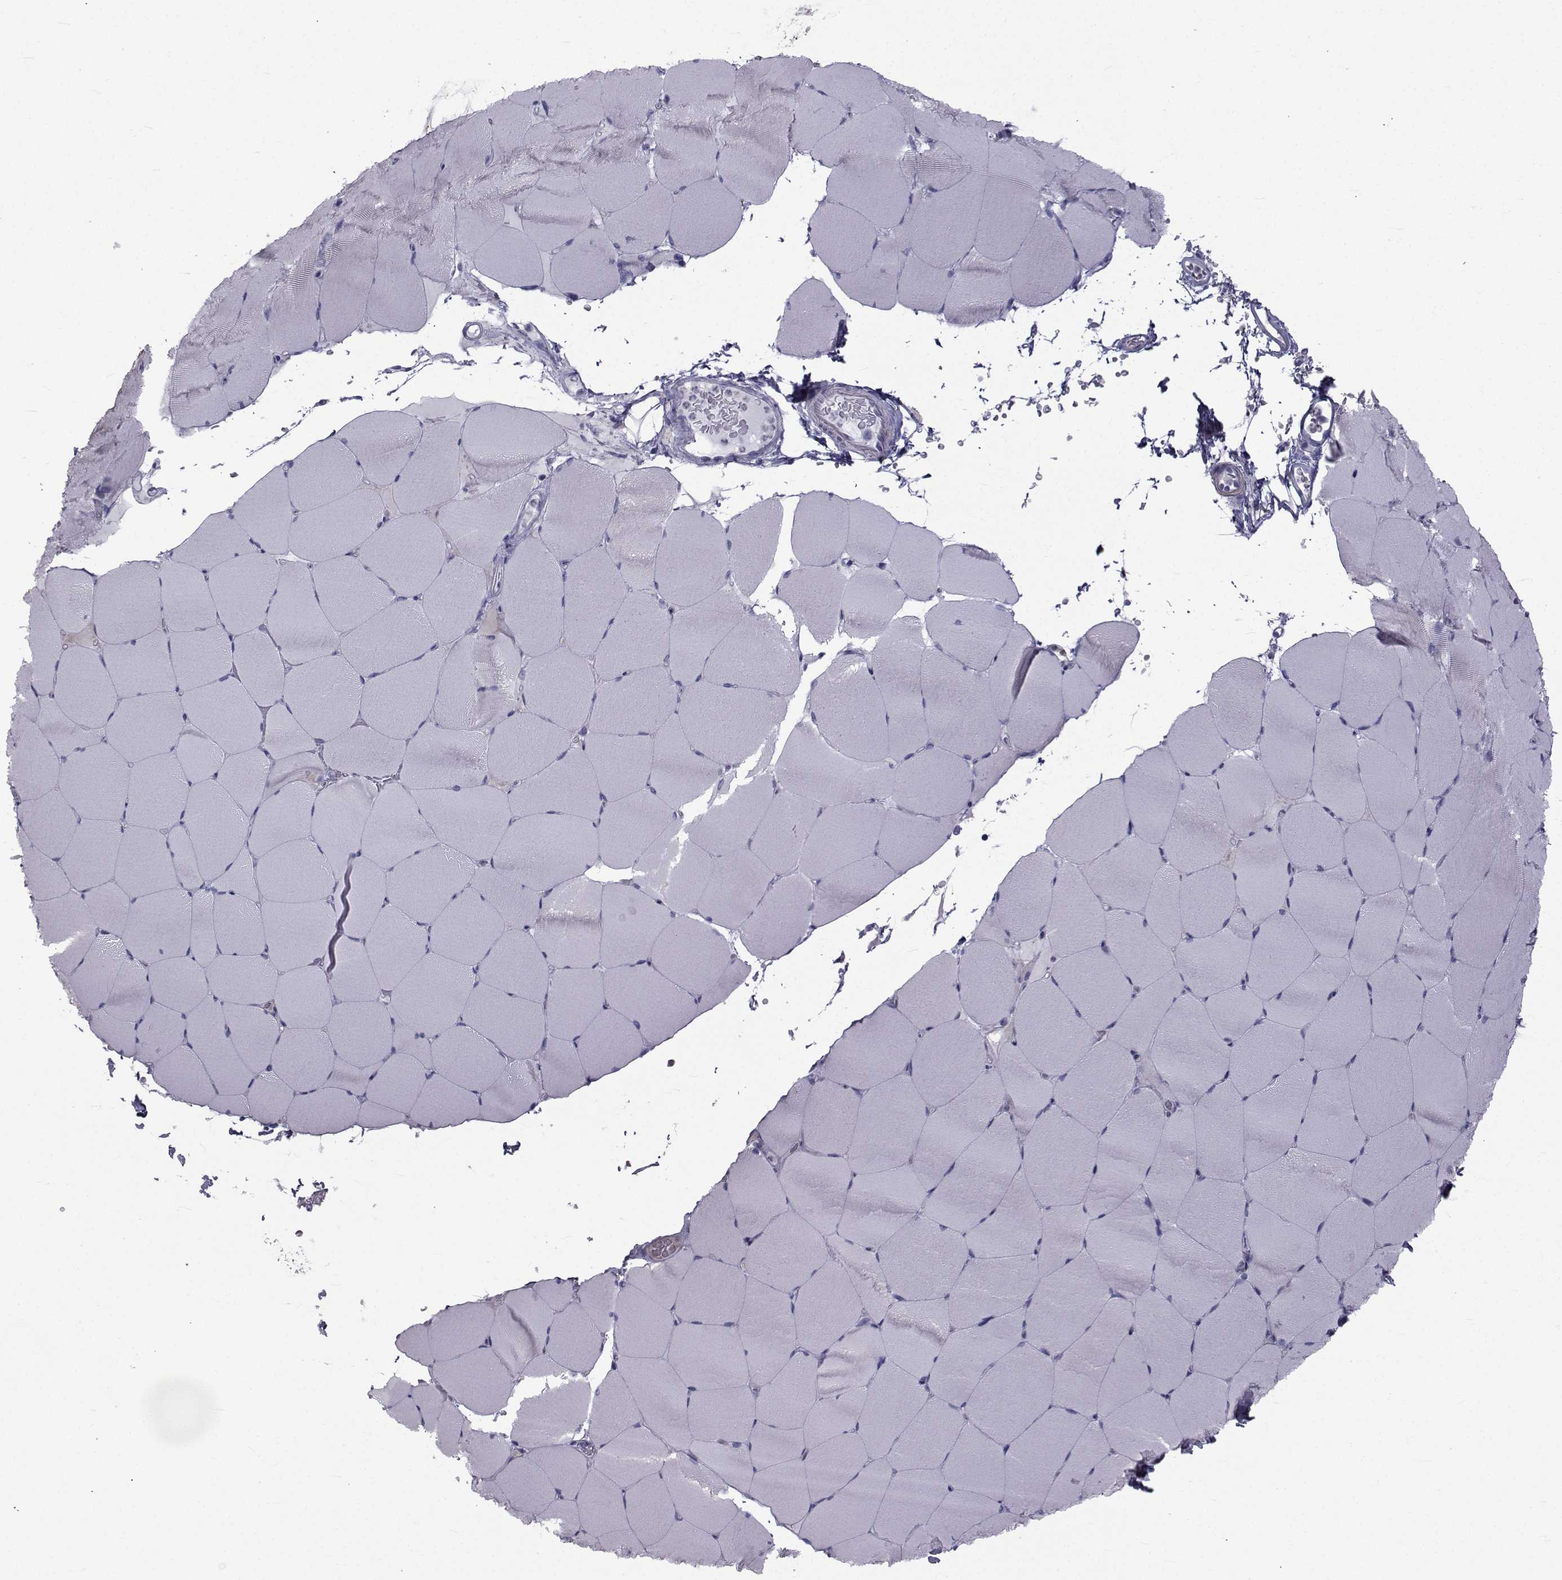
{"staining": {"intensity": "negative", "quantity": "none", "location": "none"}, "tissue": "skeletal muscle", "cell_type": "Myocytes", "image_type": "normal", "snomed": [{"axis": "morphology", "description": "Normal tissue, NOS"}, {"axis": "topography", "description": "Skeletal muscle"}], "caption": "The IHC histopathology image has no significant expression in myocytes of skeletal muscle.", "gene": "FDXR", "patient": {"sex": "female", "age": 37}}